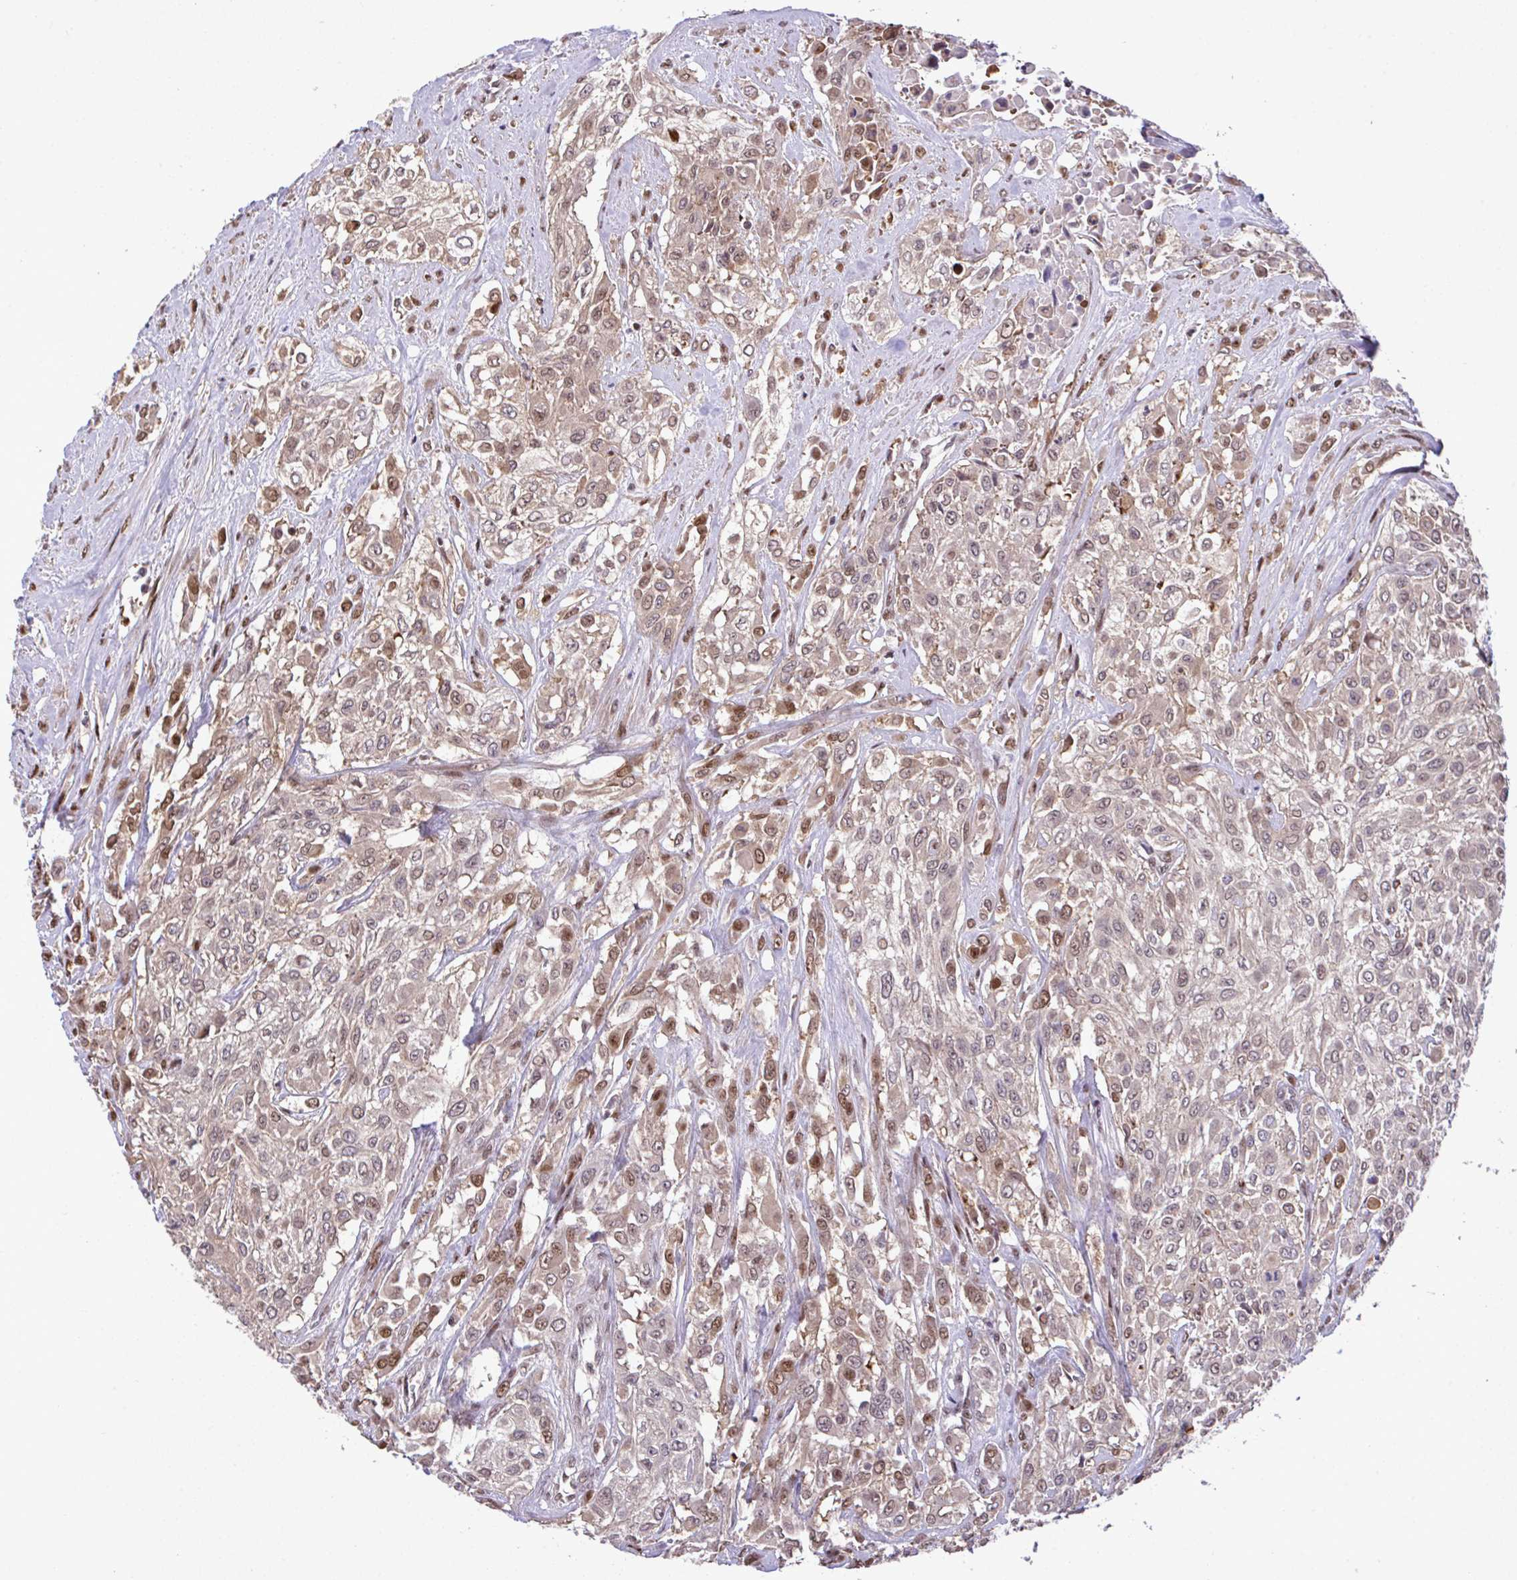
{"staining": {"intensity": "weak", "quantity": ">75%", "location": "cytoplasmic/membranous,nuclear"}, "tissue": "urothelial cancer", "cell_type": "Tumor cells", "image_type": "cancer", "snomed": [{"axis": "morphology", "description": "Urothelial carcinoma, High grade"}, {"axis": "topography", "description": "Urinary bladder"}], "caption": "An immunohistochemistry (IHC) histopathology image of tumor tissue is shown. Protein staining in brown shows weak cytoplasmic/membranous and nuclear positivity in high-grade urothelial carcinoma within tumor cells. (DAB = brown stain, brightfield microscopy at high magnification).", "gene": "GLIS3", "patient": {"sex": "male", "age": 57}}